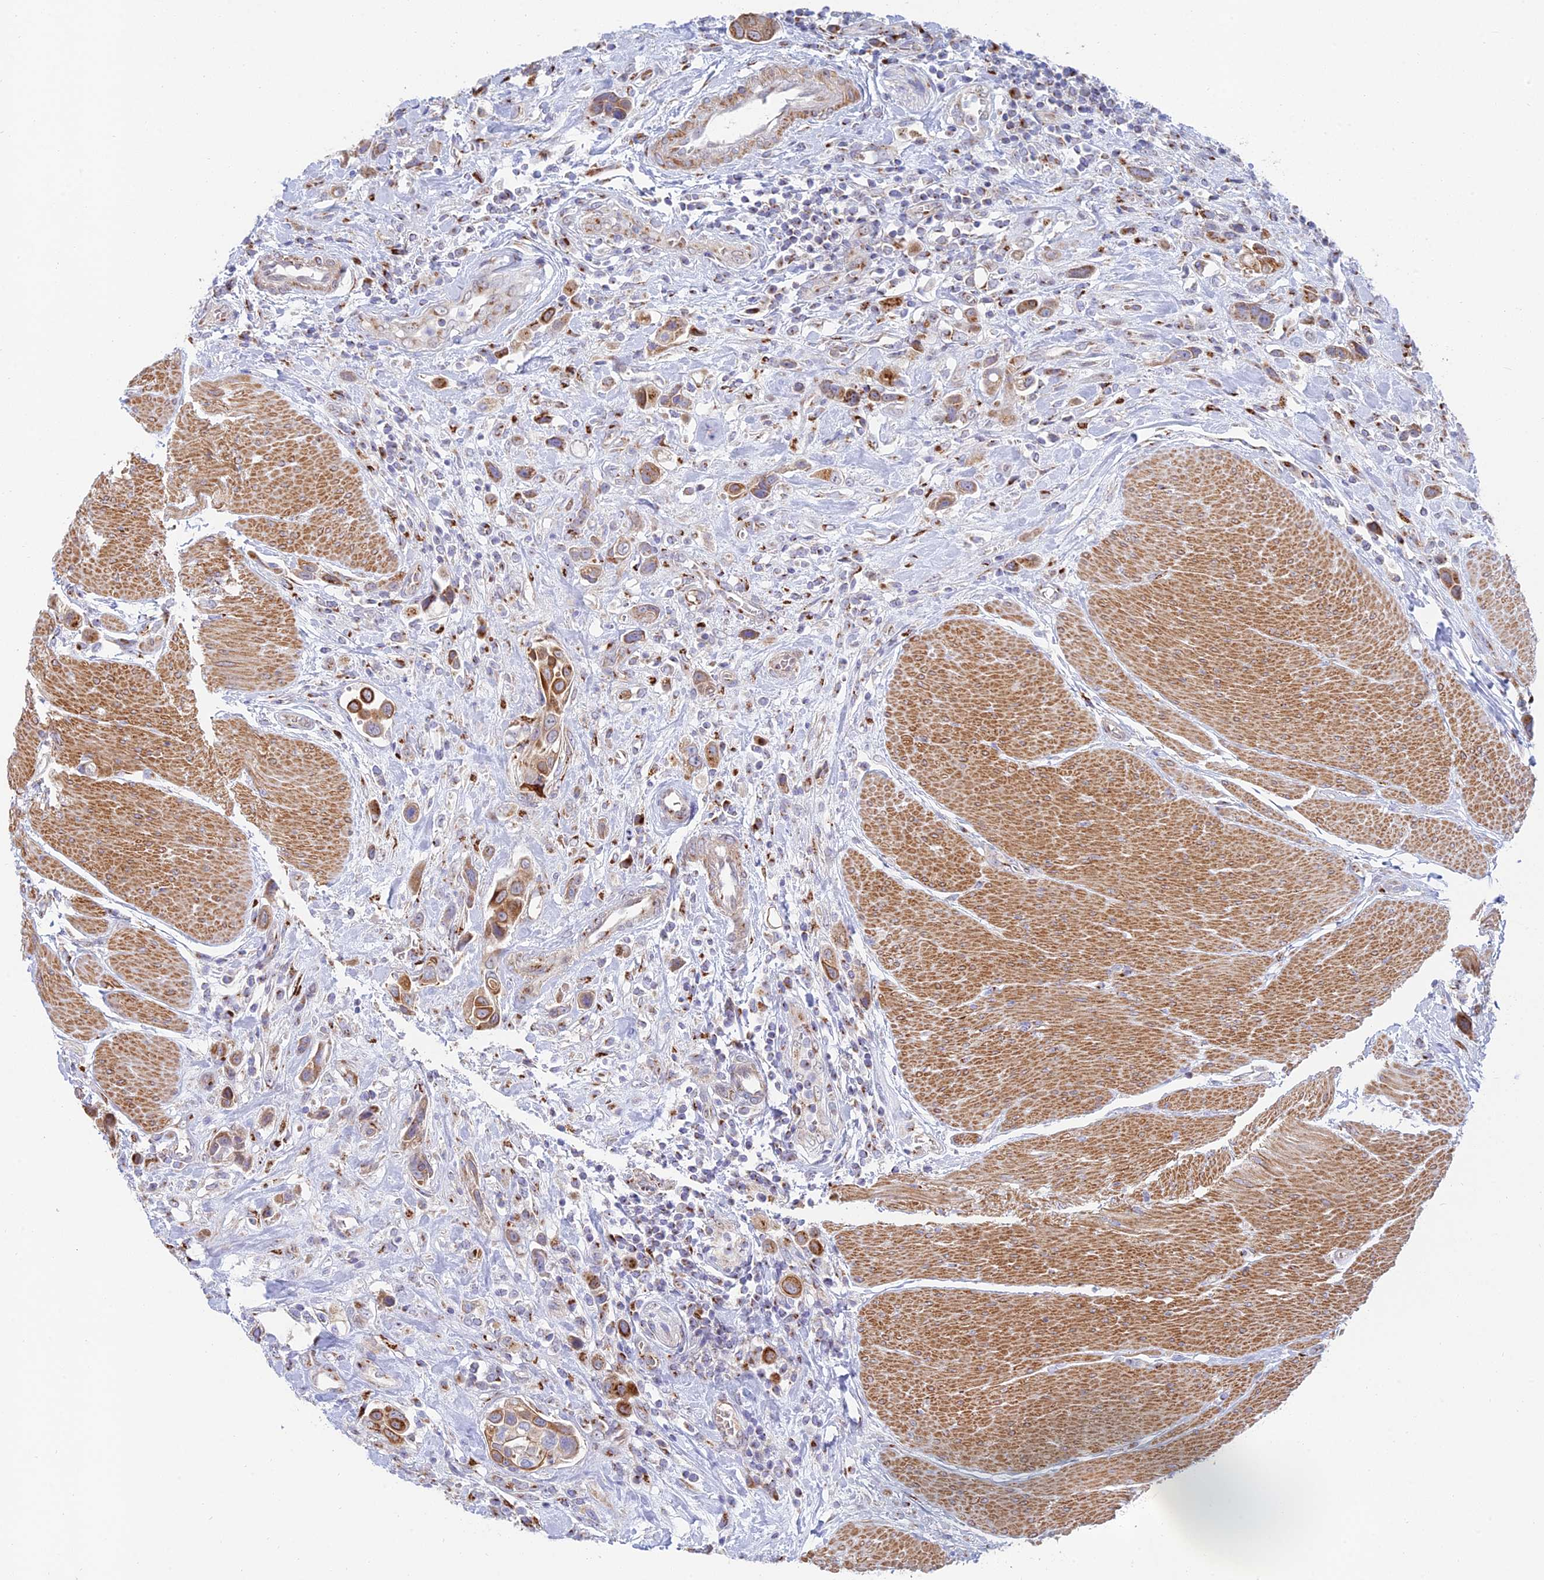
{"staining": {"intensity": "moderate", "quantity": ">75%", "location": "cytoplasmic/membranous"}, "tissue": "urothelial cancer", "cell_type": "Tumor cells", "image_type": "cancer", "snomed": [{"axis": "morphology", "description": "Urothelial carcinoma, High grade"}, {"axis": "topography", "description": "Urinary bladder"}], "caption": "This is an image of immunohistochemistry staining of urothelial carcinoma (high-grade), which shows moderate staining in the cytoplasmic/membranous of tumor cells.", "gene": "HS2ST1", "patient": {"sex": "male", "age": 50}}